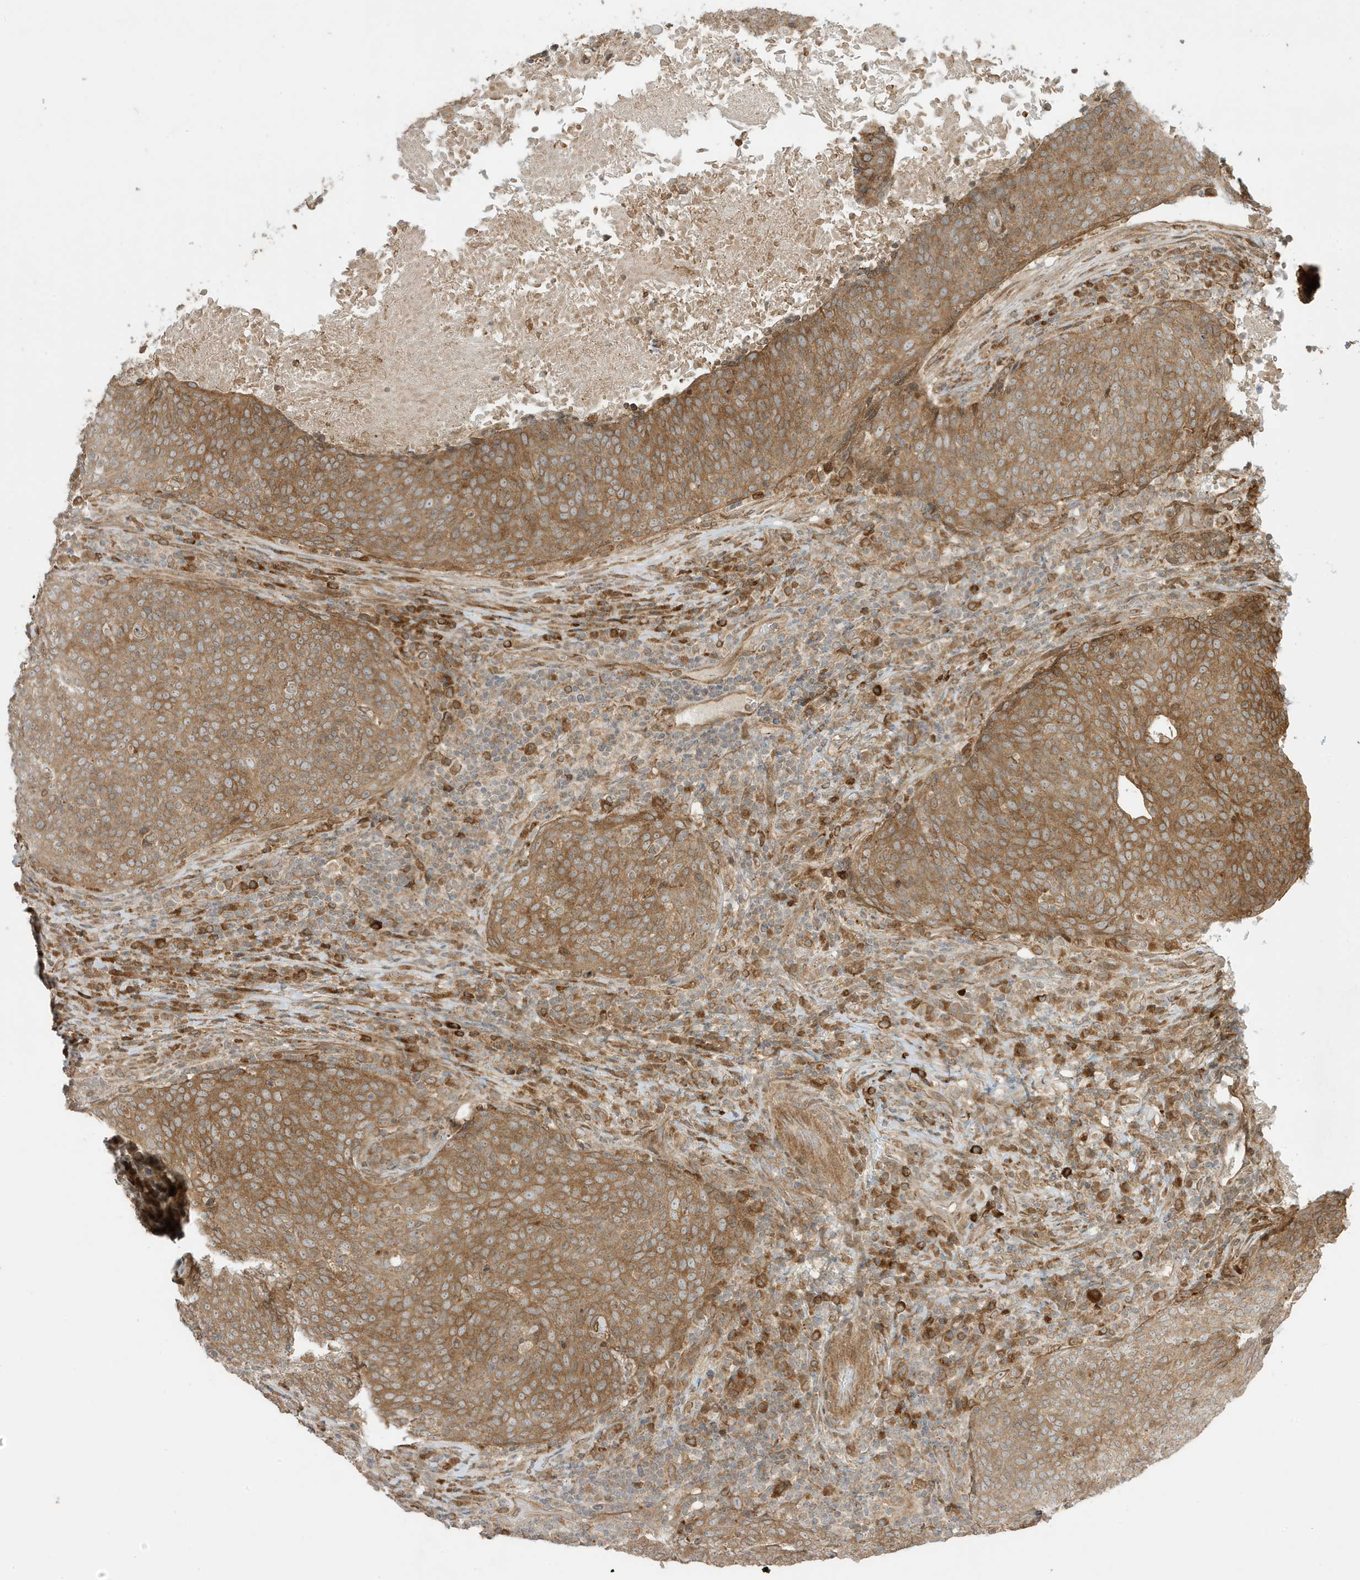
{"staining": {"intensity": "moderate", "quantity": ">75%", "location": "cytoplasmic/membranous"}, "tissue": "head and neck cancer", "cell_type": "Tumor cells", "image_type": "cancer", "snomed": [{"axis": "morphology", "description": "Squamous cell carcinoma, NOS"}, {"axis": "morphology", "description": "Squamous cell carcinoma, metastatic, NOS"}, {"axis": "topography", "description": "Lymph node"}, {"axis": "topography", "description": "Head-Neck"}], "caption": "Protein positivity by immunohistochemistry exhibits moderate cytoplasmic/membranous positivity in approximately >75% of tumor cells in head and neck cancer (metastatic squamous cell carcinoma).", "gene": "SCARF2", "patient": {"sex": "male", "age": 62}}